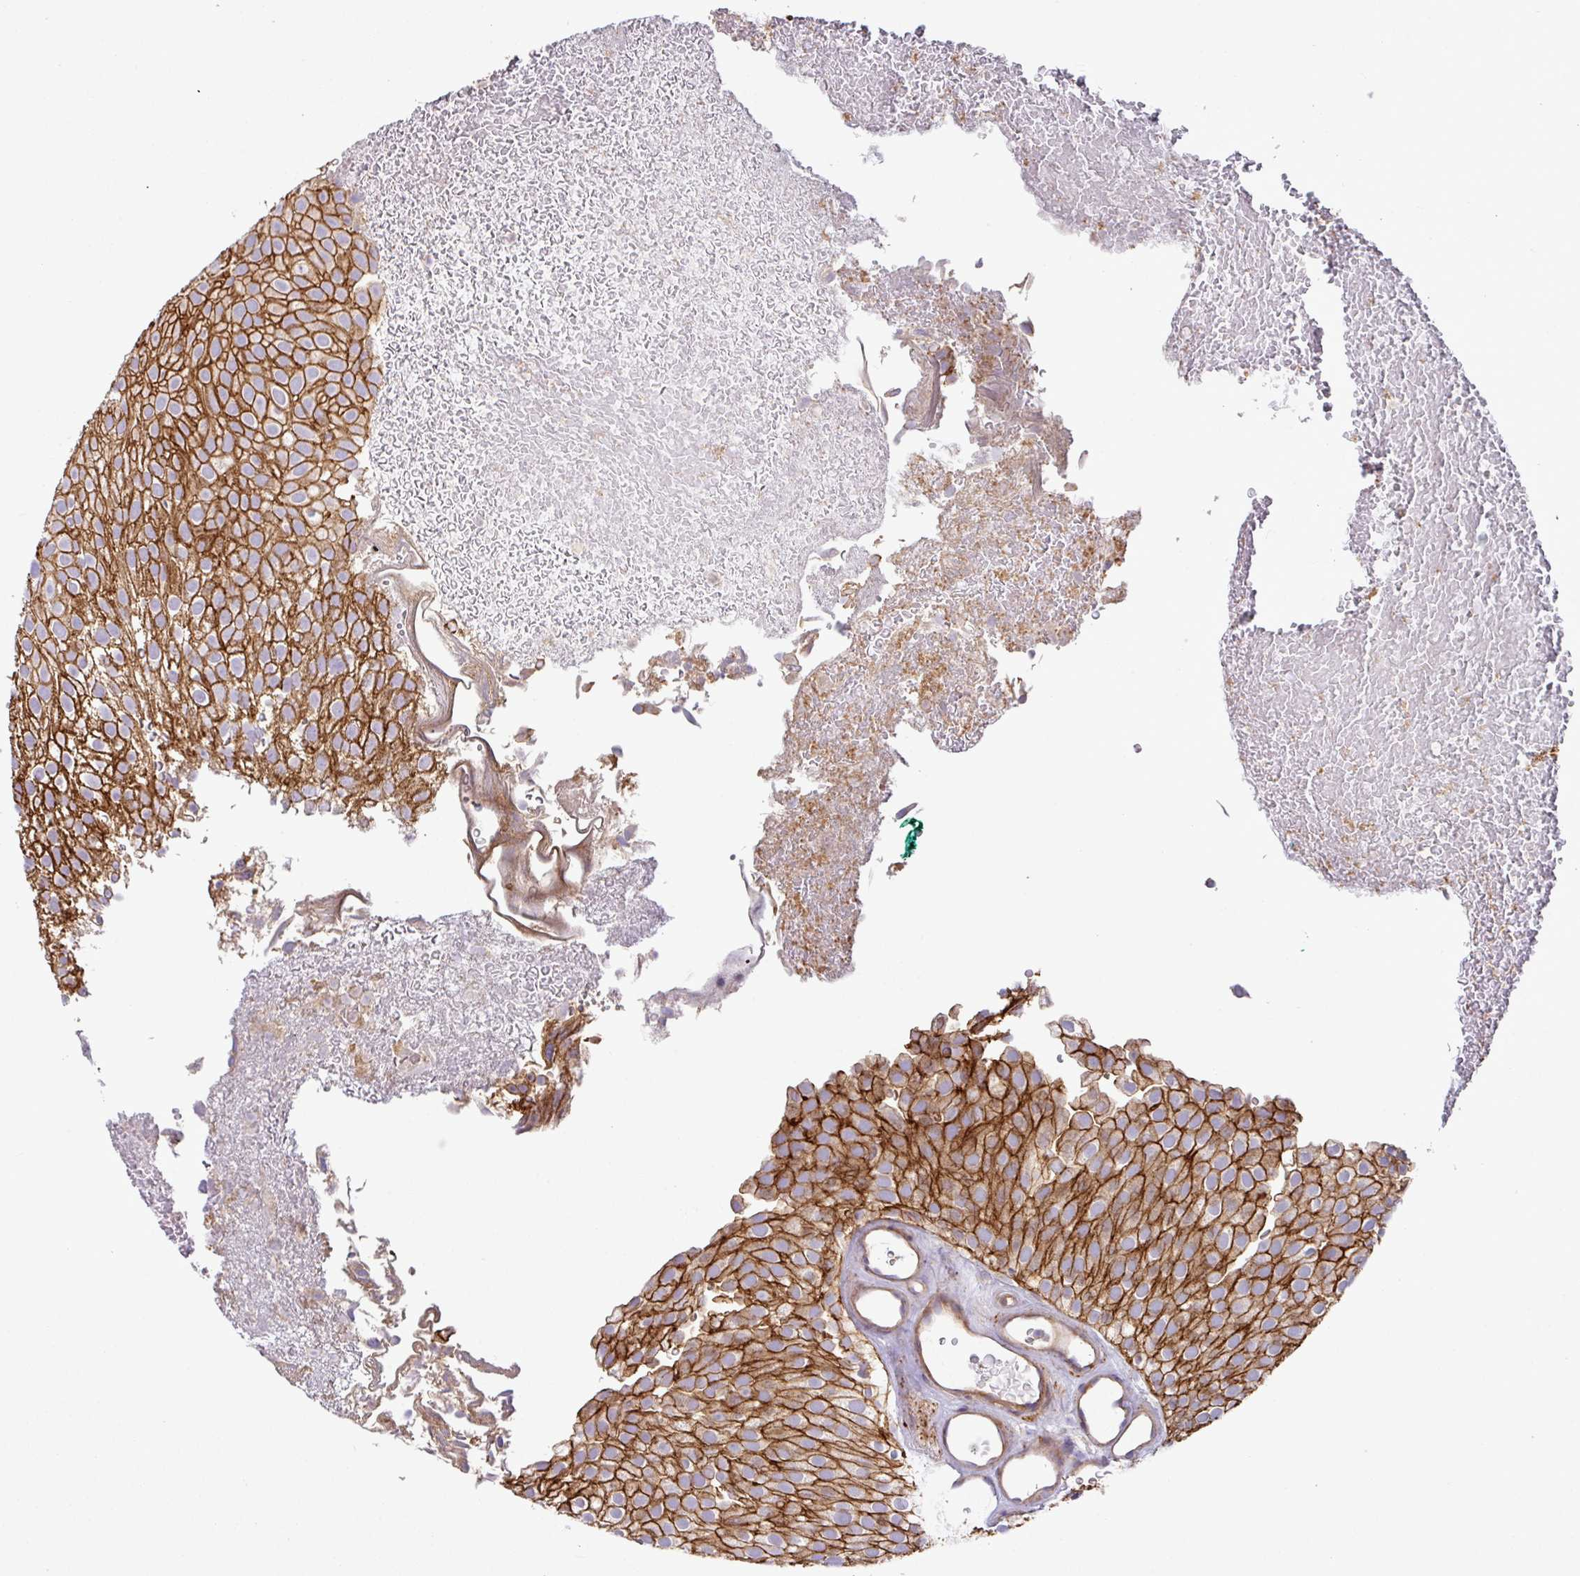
{"staining": {"intensity": "strong", "quantity": ">75%", "location": "cytoplasmic/membranous"}, "tissue": "urothelial cancer", "cell_type": "Tumor cells", "image_type": "cancer", "snomed": [{"axis": "morphology", "description": "Urothelial carcinoma, Low grade"}, {"axis": "topography", "description": "Urinary bladder"}], "caption": "A photomicrograph of urothelial cancer stained for a protein demonstrates strong cytoplasmic/membranous brown staining in tumor cells.", "gene": "RIC1", "patient": {"sex": "male", "age": 78}}